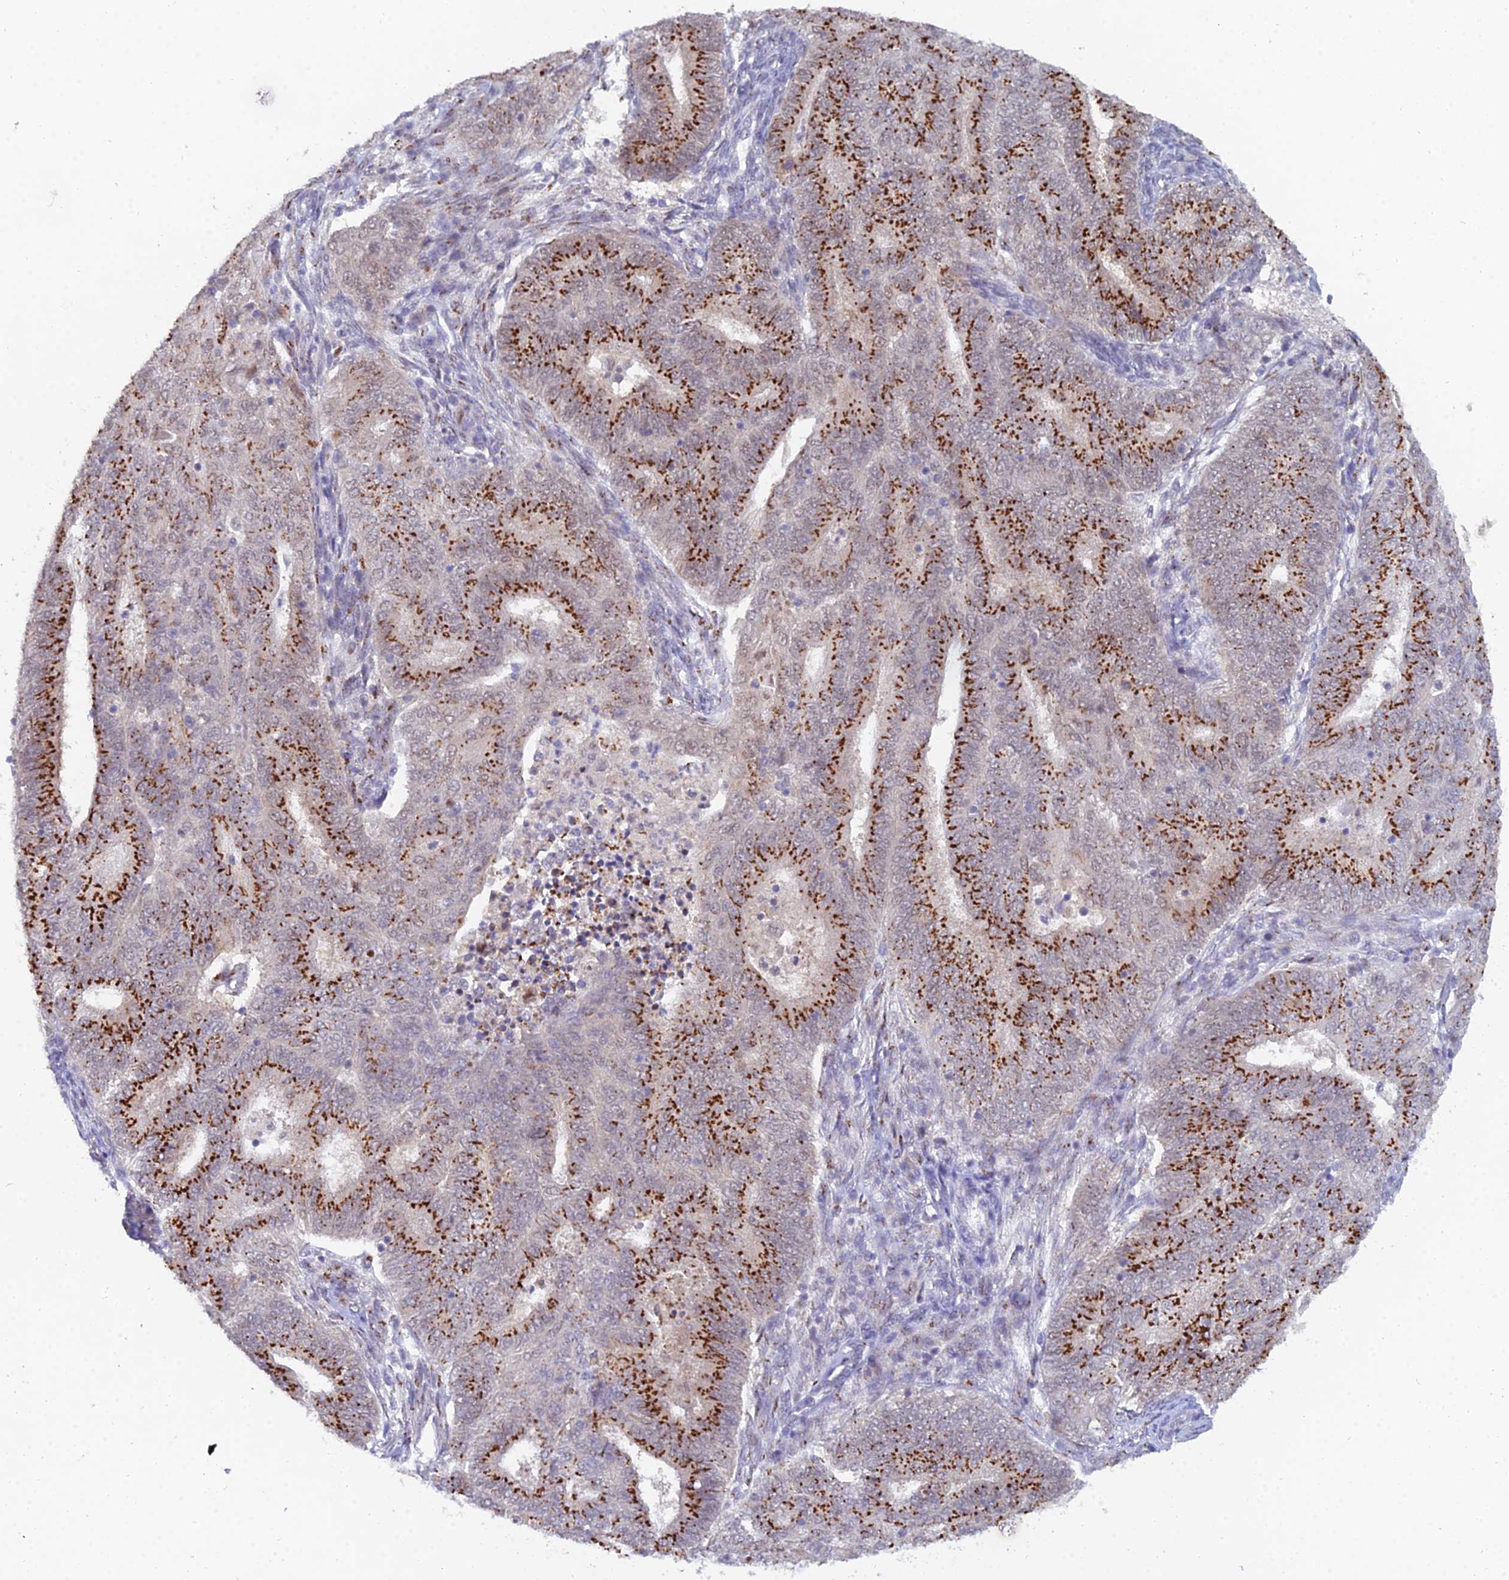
{"staining": {"intensity": "strong", "quantity": "25%-75%", "location": "cytoplasmic/membranous"}, "tissue": "endometrial cancer", "cell_type": "Tumor cells", "image_type": "cancer", "snomed": [{"axis": "morphology", "description": "Adenocarcinoma, NOS"}, {"axis": "topography", "description": "Endometrium"}], "caption": "Immunohistochemical staining of endometrial cancer (adenocarcinoma) displays strong cytoplasmic/membranous protein positivity in approximately 25%-75% of tumor cells.", "gene": "THOC3", "patient": {"sex": "female", "age": 62}}